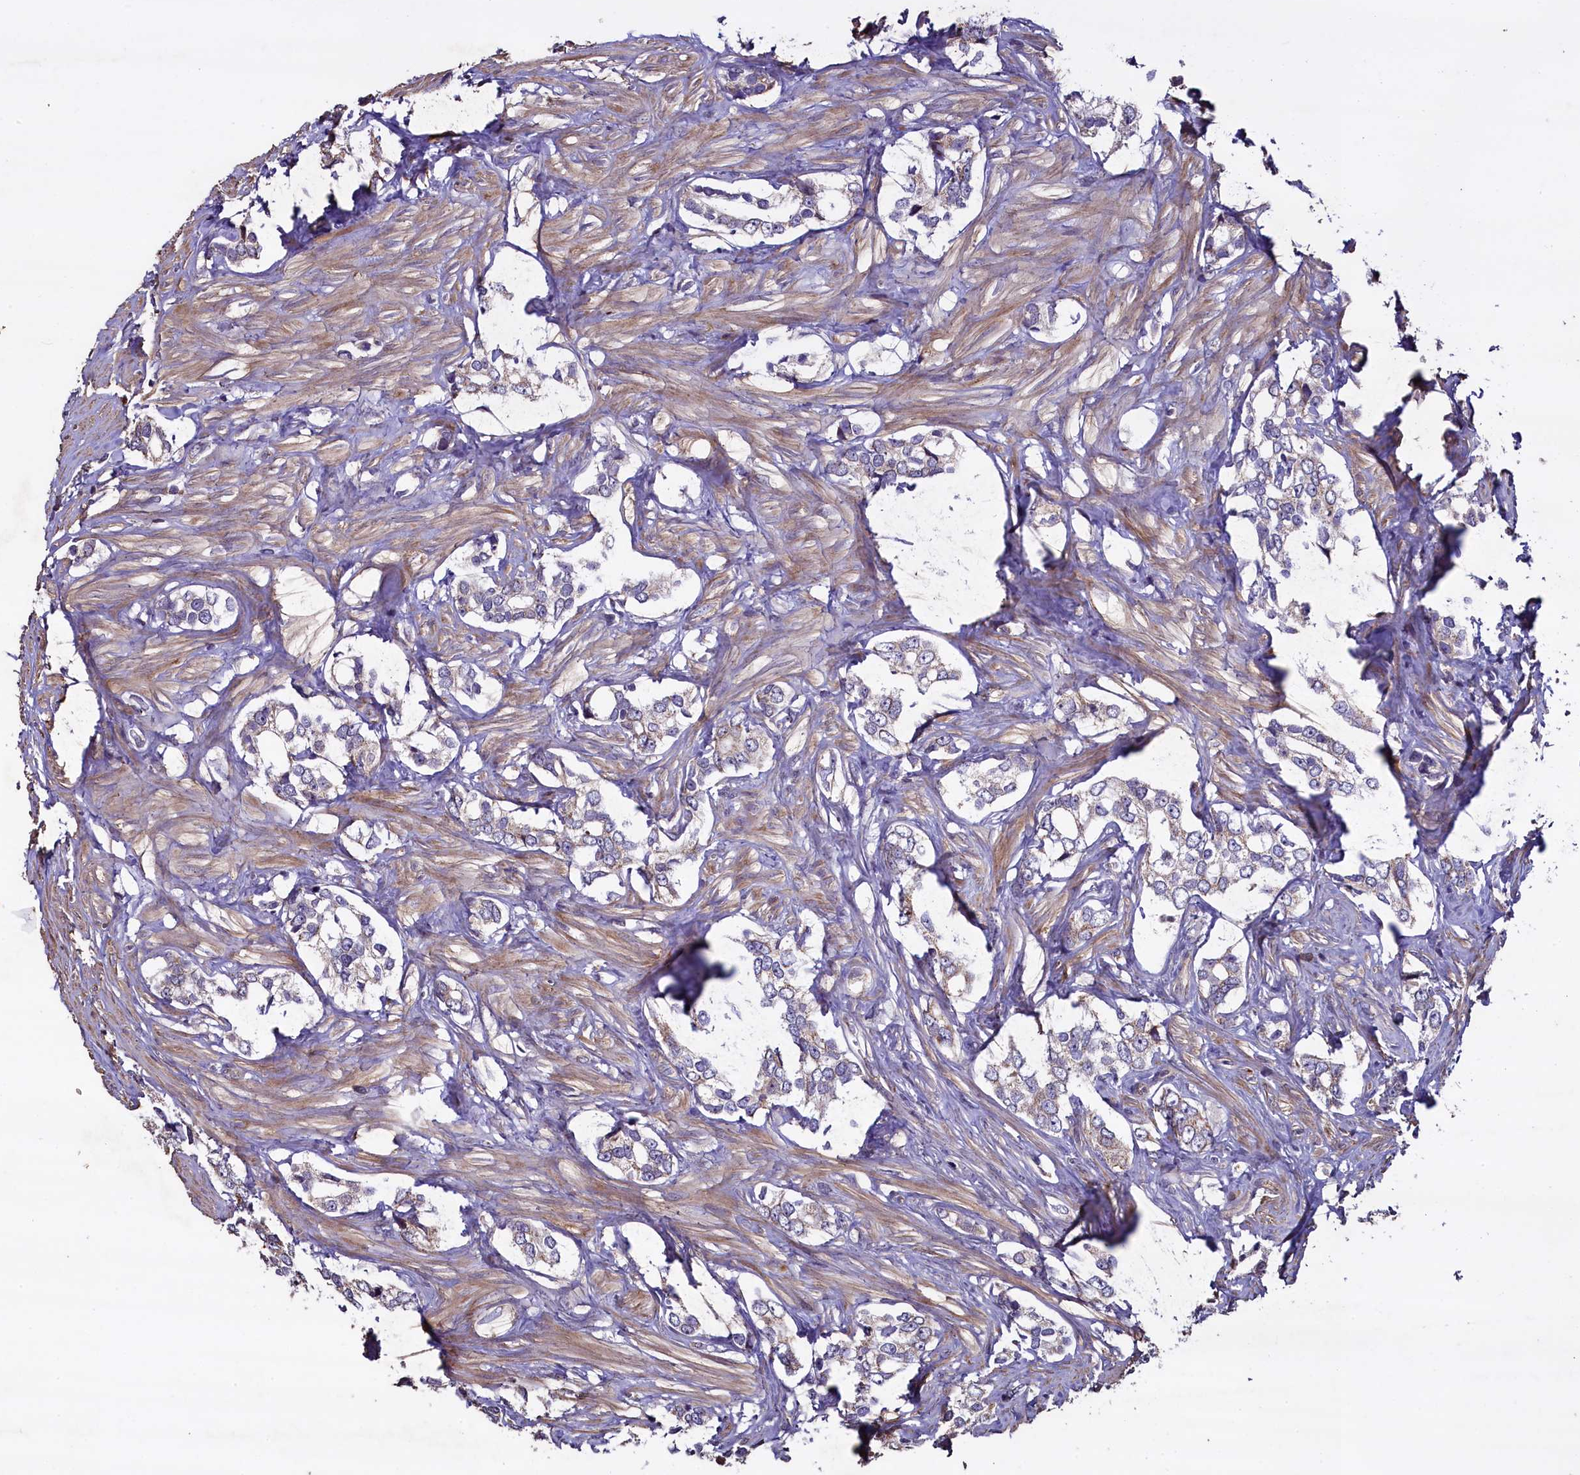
{"staining": {"intensity": "negative", "quantity": "none", "location": "none"}, "tissue": "prostate cancer", "cell_type": "Tumor cells", "image_type": "cancer", "snomed": [{"axis": "morphology", "description": "Adenocarcinoma, High grade"}, {"axis": "topography", "description": "Prostate"}], "caption": "This is an IHC photomicrograph of human high-grade adenocarcinoma (prostate). There is no expression in tumor cells.", "gene": "COQ9", "patient": {"sex": "male", "age": 66}}